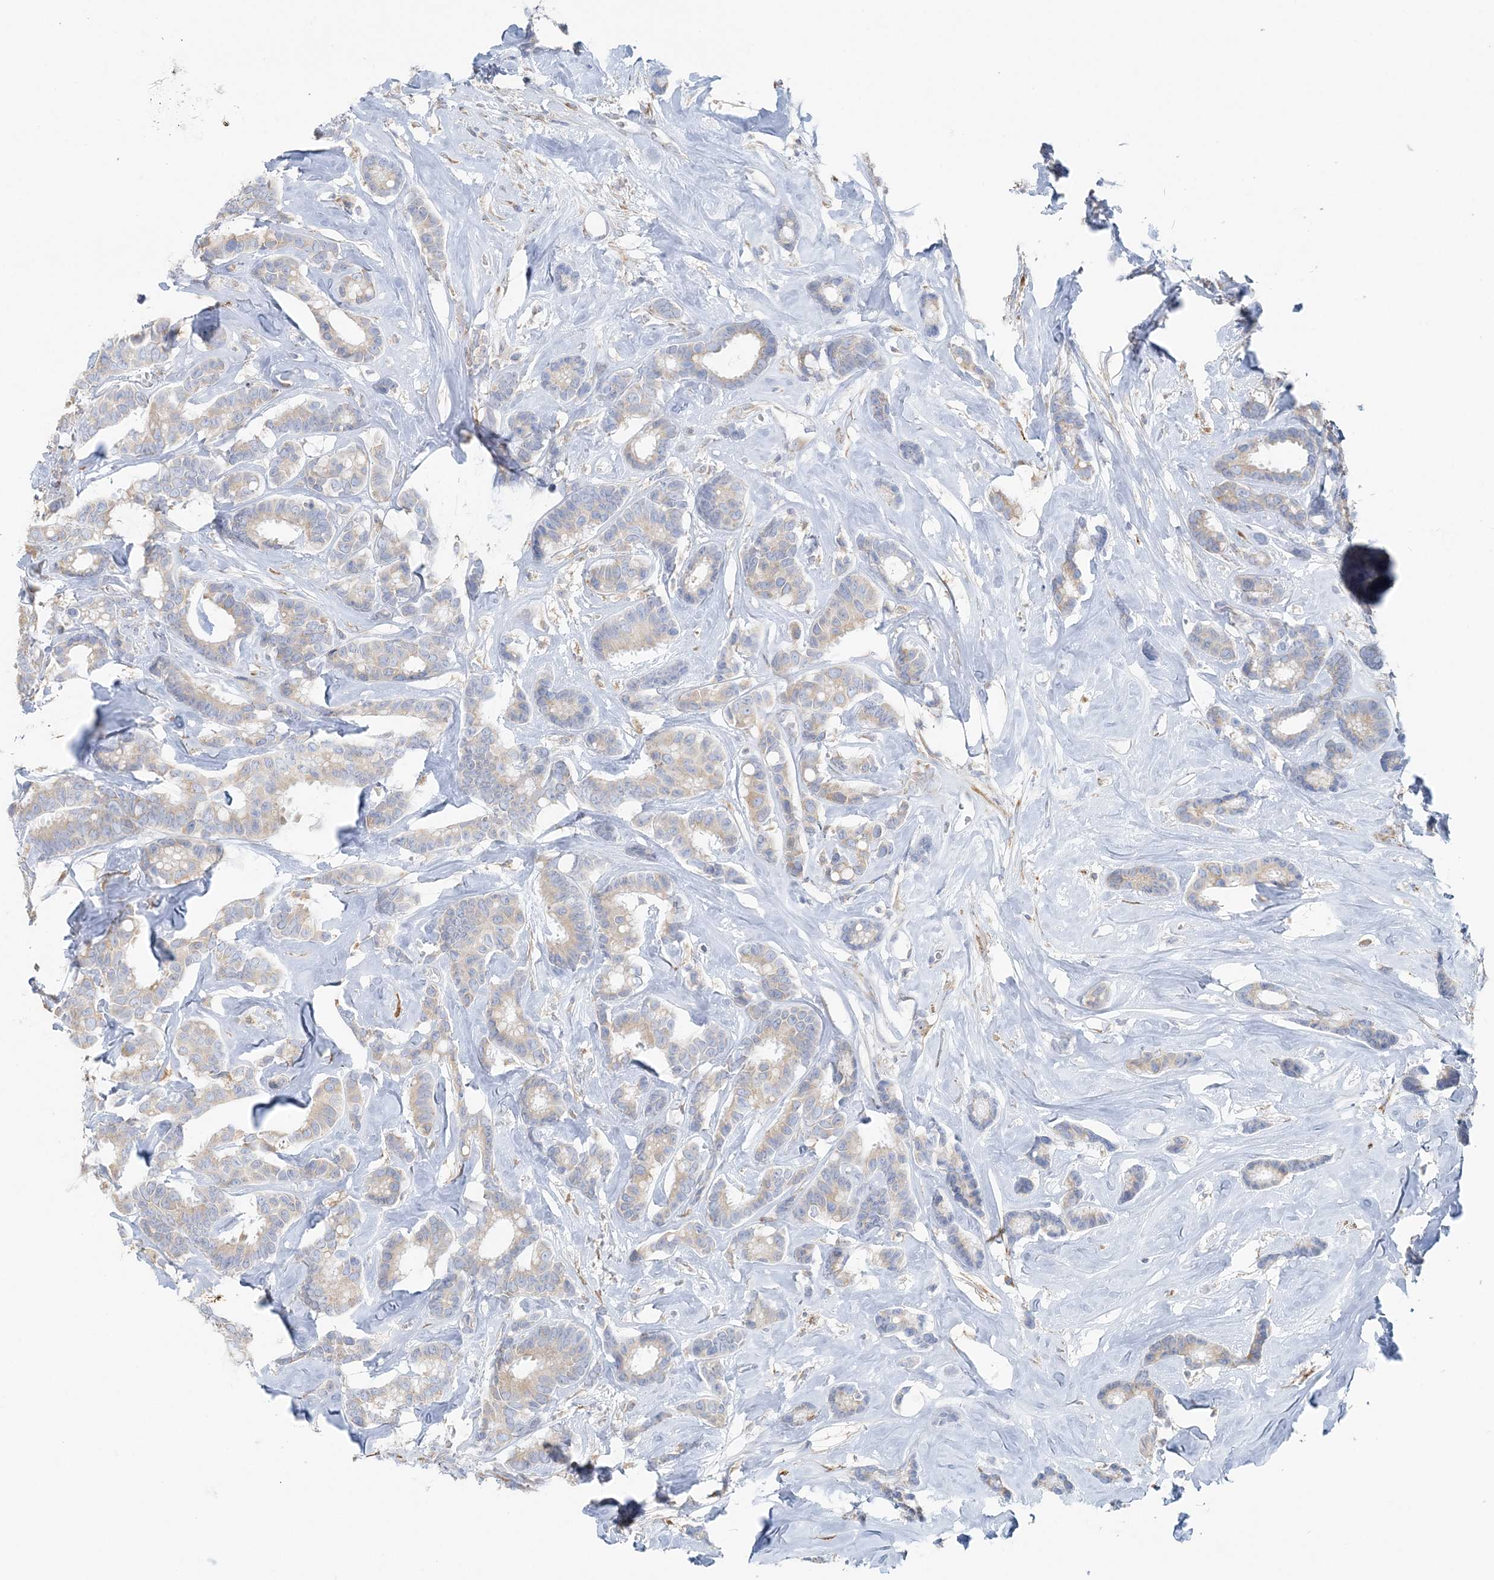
{"staining": {"intensity": "negative", "quantity": "none", "location": "none"}, "tissue": "breast cancer", "cell_type": "Tumor cells", "image_type": "cancer", "snomed": [{"axis": "morphology", "description": "Duct carcinoma"}, {"axis": "topography", "description": "Breast"}], "caption": "High magnification brightfield microscopy of breast cancer (infiltrating ductal carcinoma) stained with DAB (brown) and counterstained with hematoxylin (blue): tumor cells show no significant positivity.", "gene": "TBC1D5", "patient": {"sex": "female", "age": 87}}